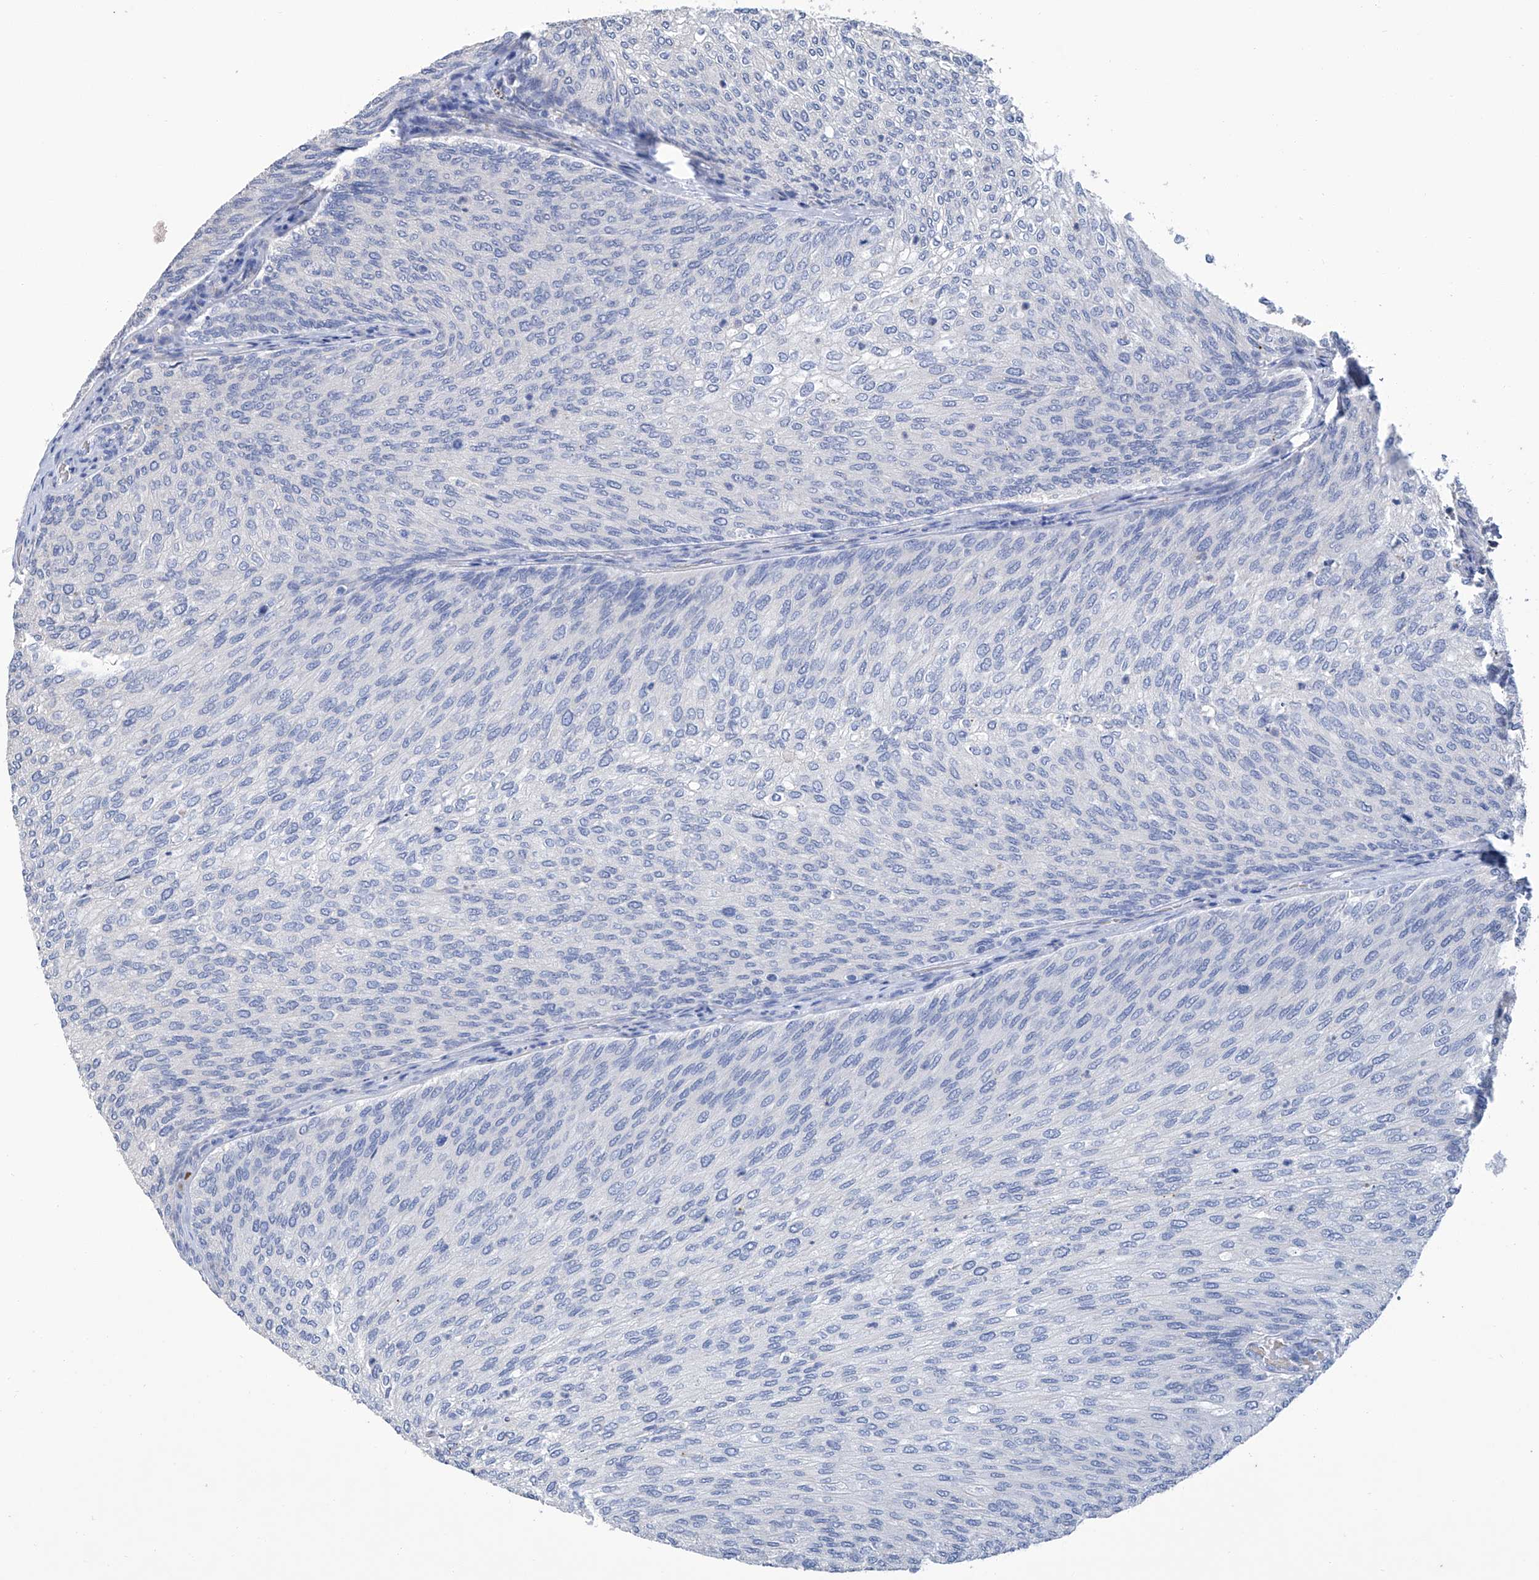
{"staining": {"intensity": "negative", "quantity": "none", "location": "none"}, "tissue": "urothelial cancer", "cell_type": "Tumor cells", "image_type": "cancer", "snomed": [{"axis": "morphology", "description": "Urothelial carcinoma, Low grade"}, {"axis": "topography", "description": "Urinary bladder"}], "caption": "IHC image of urothelial cancer stained for a protein (brown), which reveals no expression in tumor cells.", "gene": "GPT", "patient": {"sex": "female", "age": 79}}